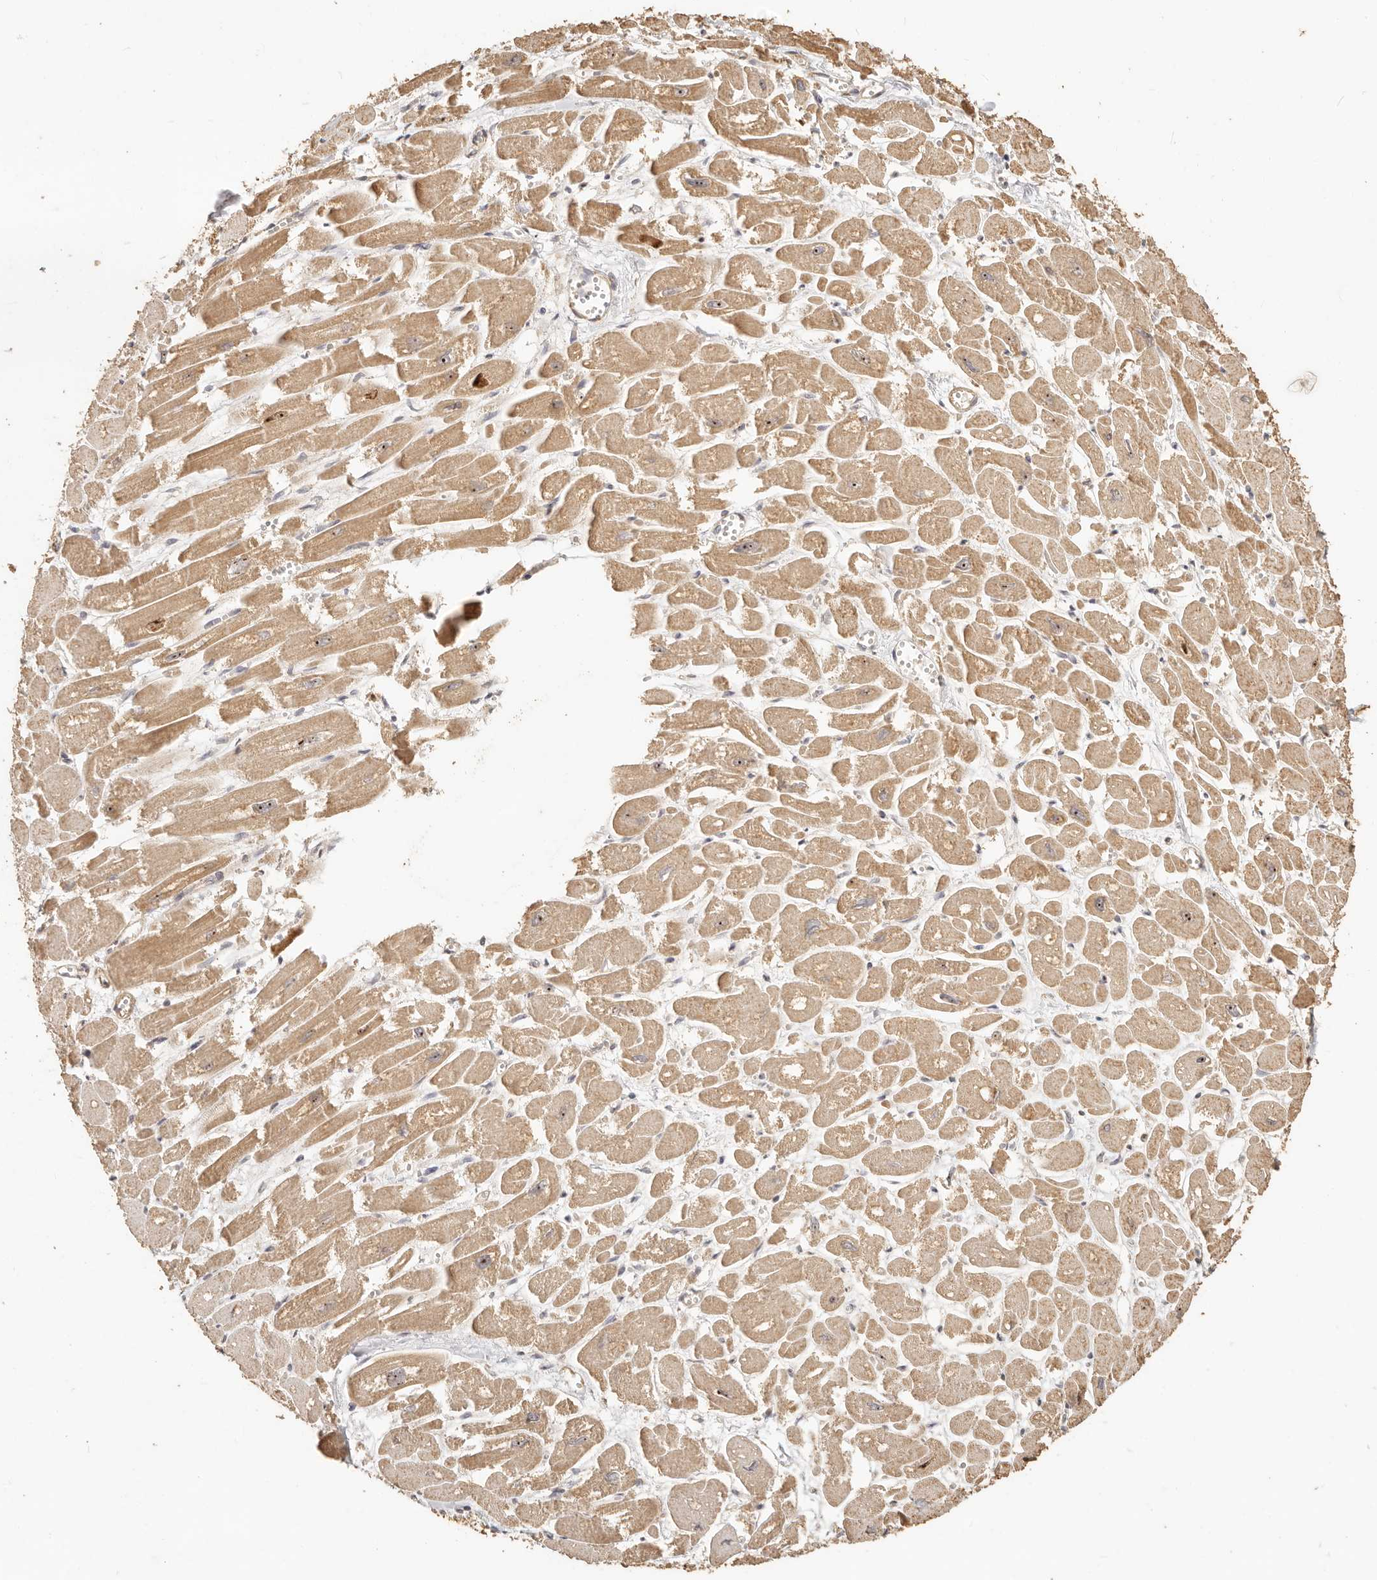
{"staining": {"intensity": "moderate", "quantity": ">75%", "location": "cytoplasmic/membranous,nuclear"}, "tissue": "heart muscle", "cell_type": "Cardiomyocytes", "image_type": "normal", "snomed": [{"axis": "morphology", "description": "Normal tissue, NOS"}, {"axis": "topography", "description": "Heart"}], "caption": "Immunohistochemical staining of unremarkable human heart muscle shows medium levels of moderate cytoplasmic/membranous,nuclear positivity in about >75% of cardiomyocytes.", "gene": "PTPN22", "patient": {"sex": "male", "age": 54}}